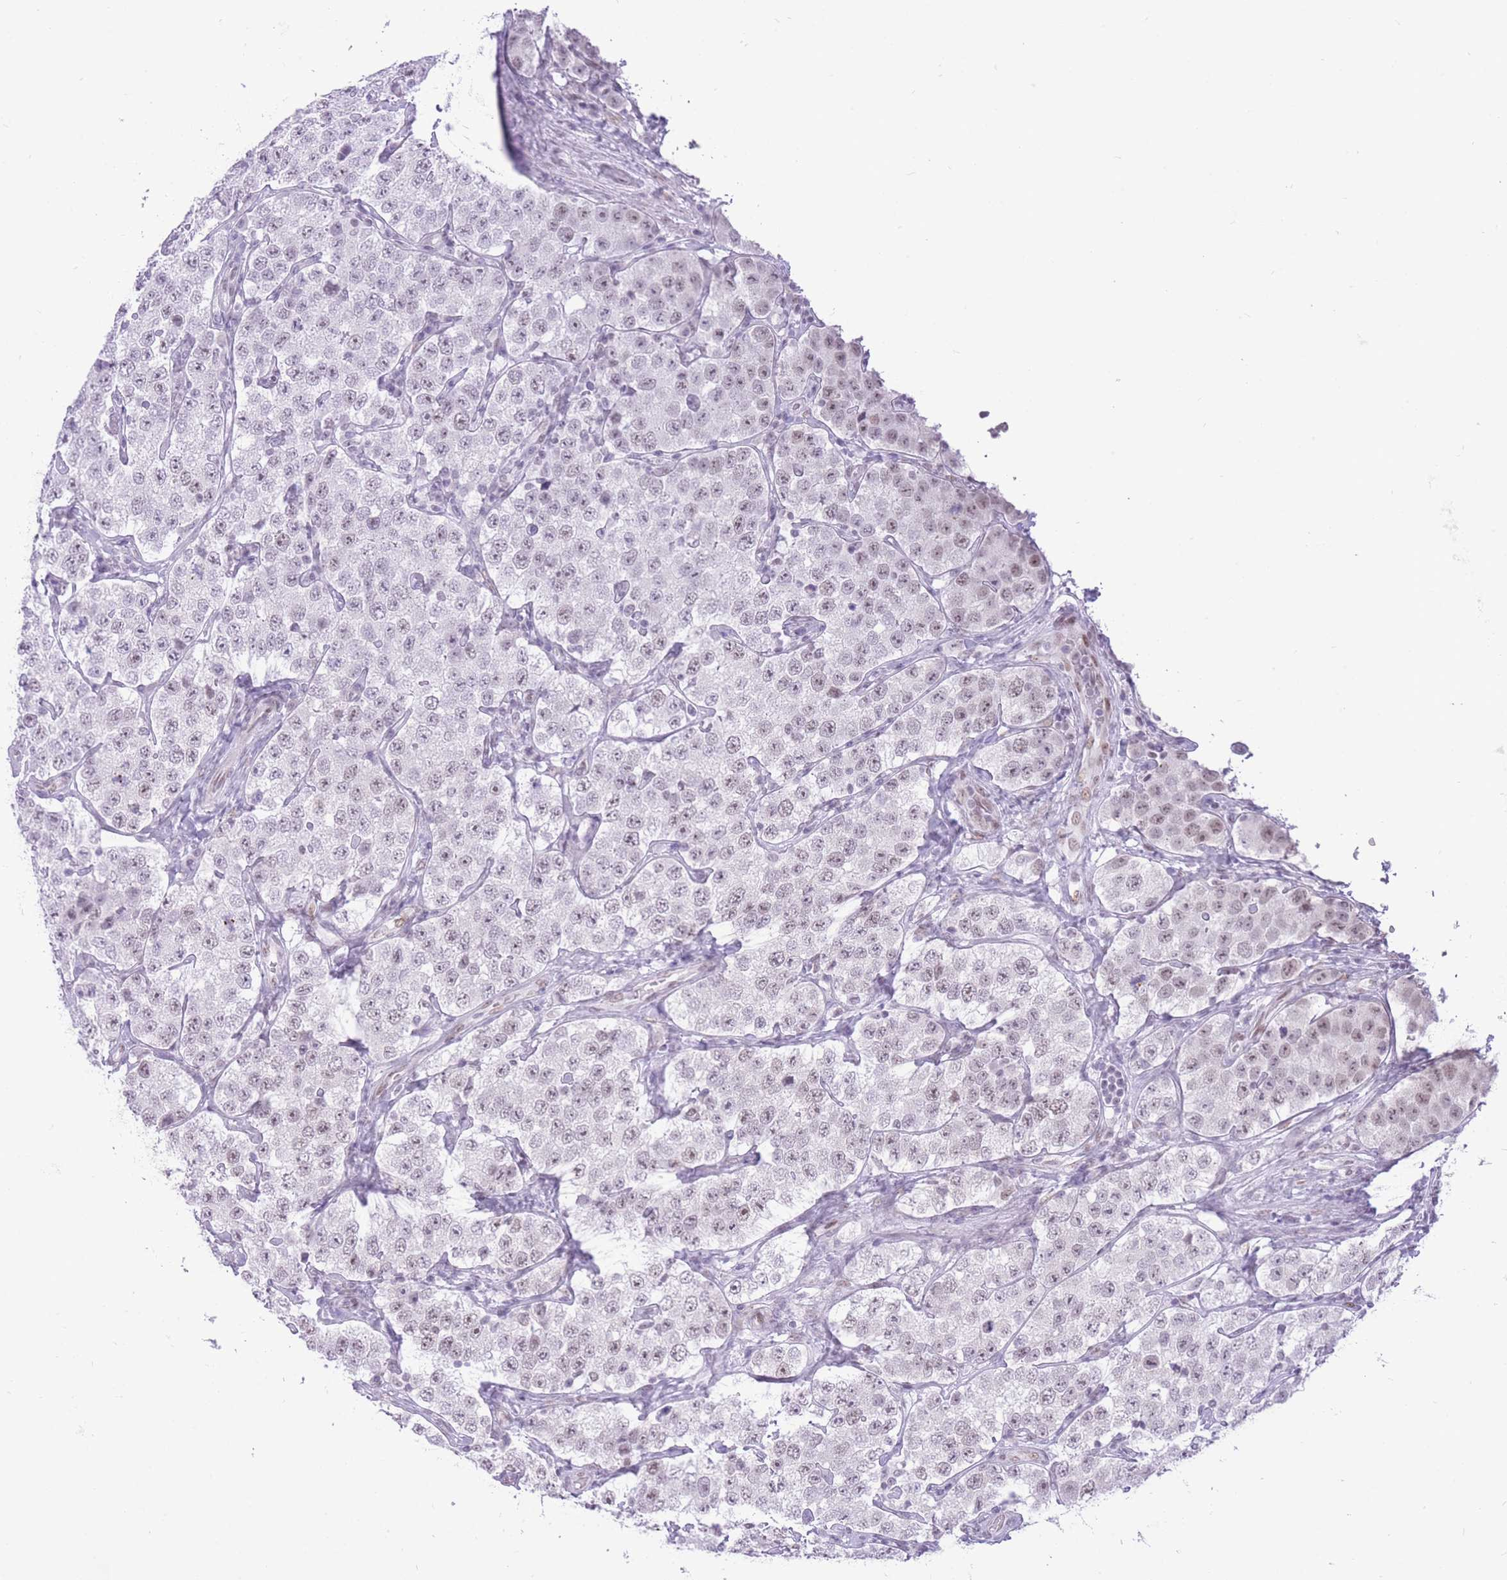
{"staining": {"intensity": "weak", "quantity": "<25%", "location": "nuclear"}, "tissue": "testis cancer", "cell_type": "Tumor cells", "image_type": "cancer", "snomed": [{"axis": "morphology", "description": "Seminoma, NOS"}, {"axis": "topography", "description": "Testis"}], "caption": "Testis seminoma stained for a protein using immunohistochemistry displays no positivity tumor cells.", "gene": "ZBED5", "patient": {"sex": "male", "age": 34}}